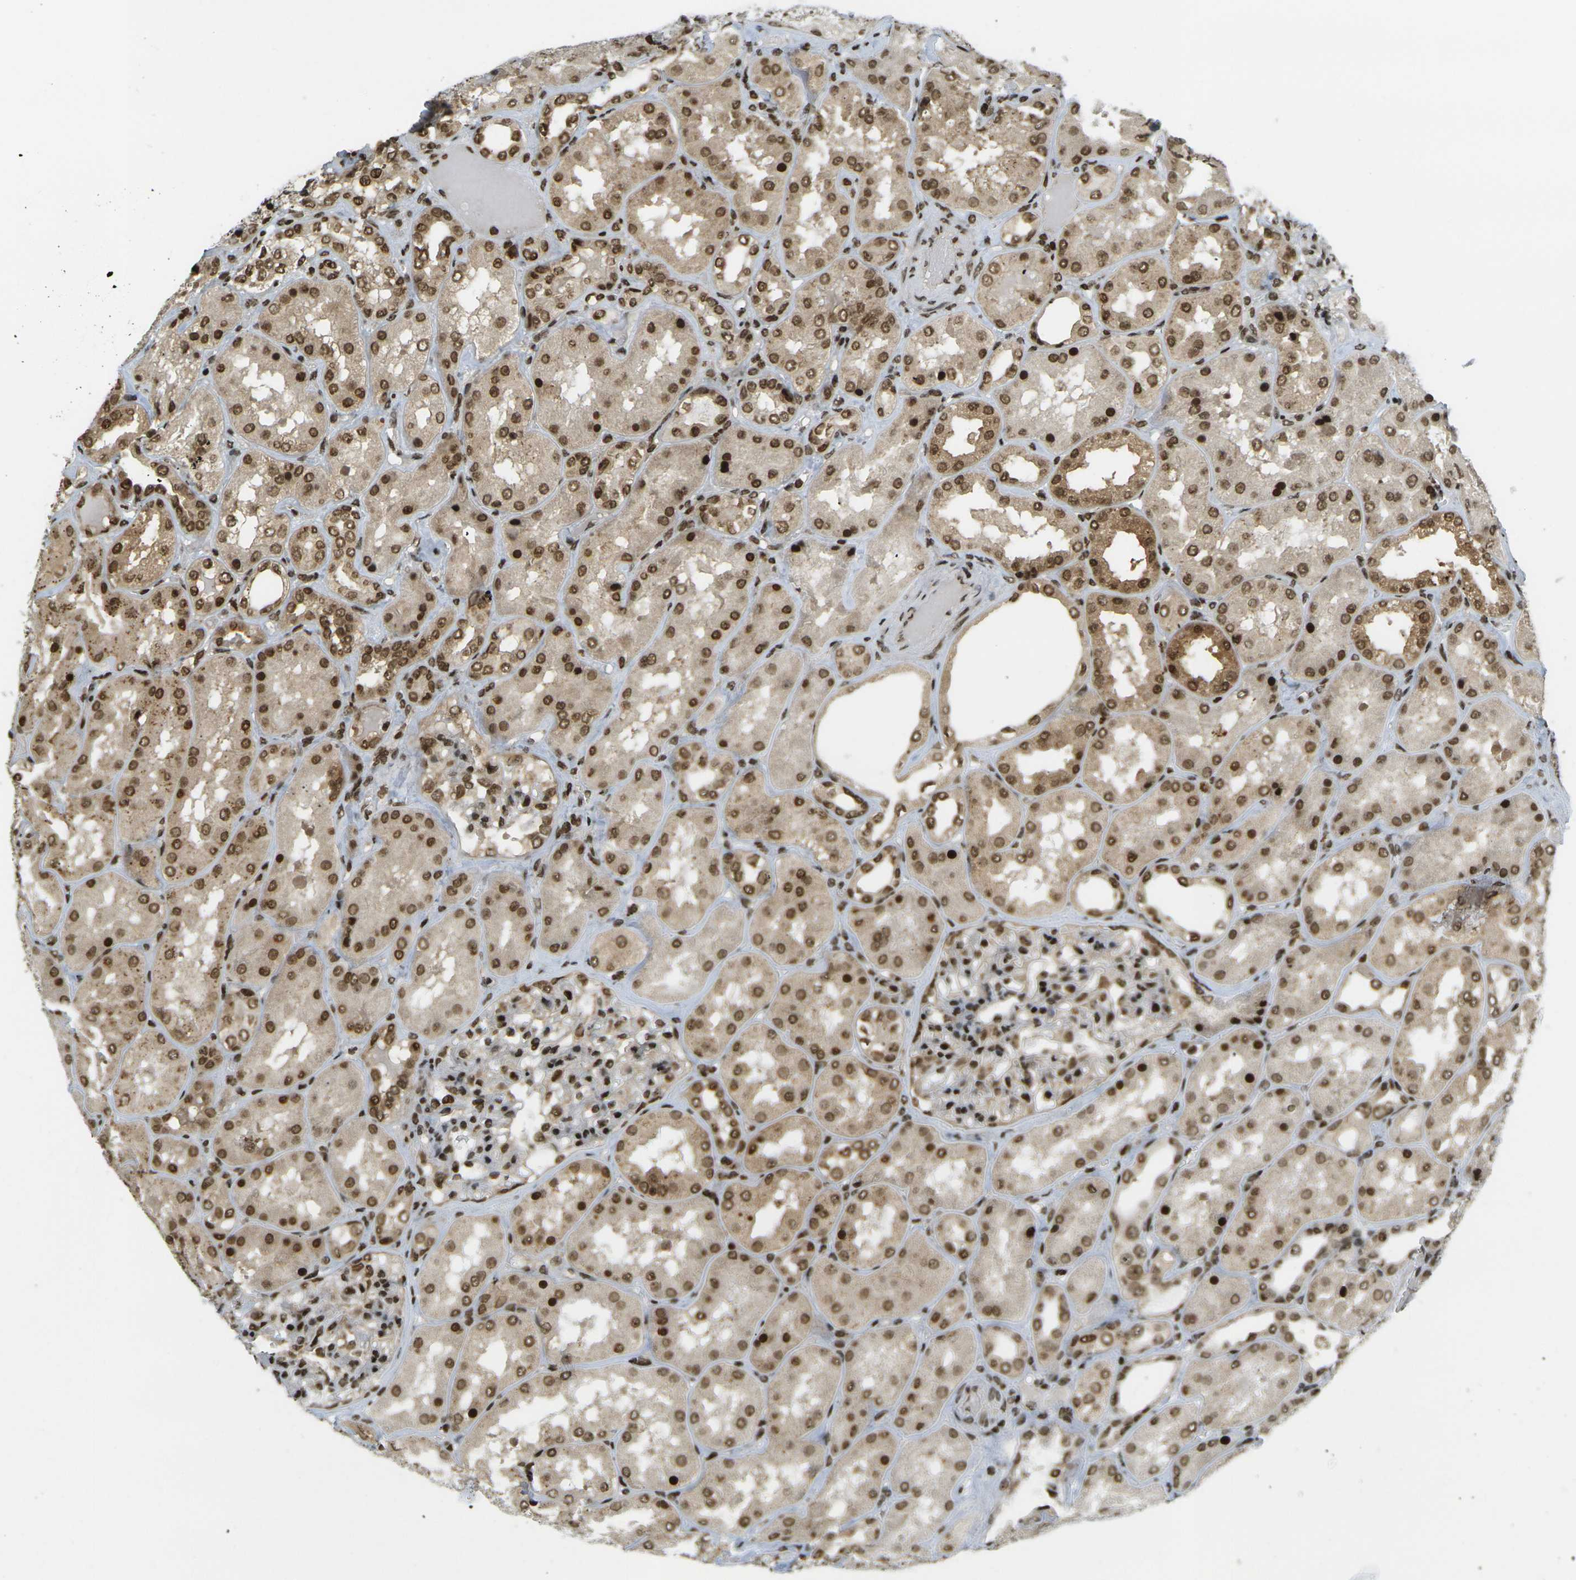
{"staining": {"intensity": "strong", "quantity": ">75%", "location": "nuclear"}, "tissue": "kidney", "cell_type": "Cells in glomeruli", "image_type": "normal", "snomed": [{"axis": "morphology", "description": "Normal tissue, NOS"}, {"axis": "topography", "description": "Kidney"}], "caption": "A high amount of strong nuclear positivity is present in about >75% of cells in glomeruli in benign kidney.", "gene": "RUVBL2", "patient": {"sex": "female", "age": 56}}